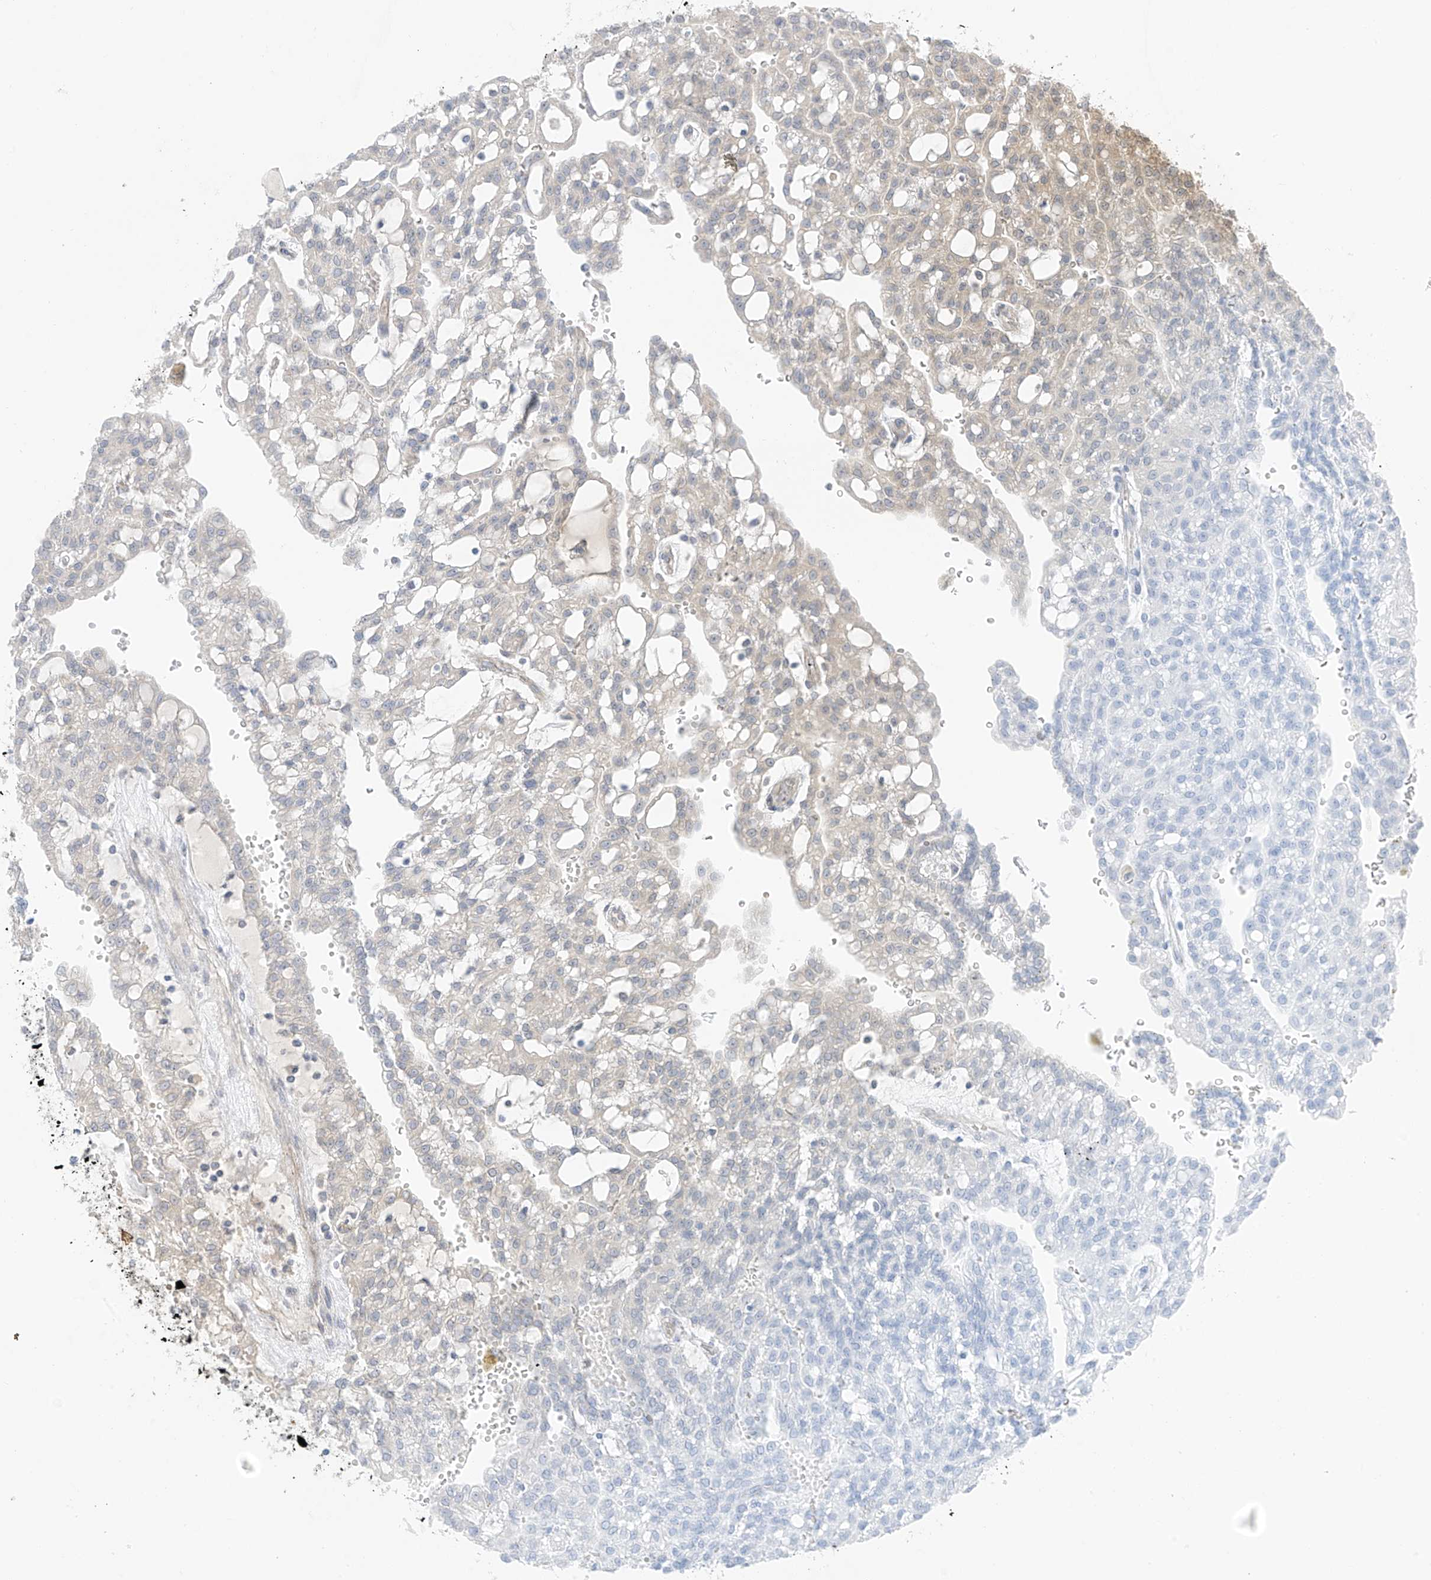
{"staining": {"intensity": "weak", "quantity": "<25%", "location": "cytoplasmic/membranous"}, "tissue": "renal cancer", "cell_type": "Tumor cells", "image_type": "cancer", "snomed": [{"axis": "morphology", "description": "Adenocarcinoma, NOS"}, {"axis": "topography", "description": "Kidney"}], "caption": "Immunohistochemical staining of human renal cancer reveals no significant expression in tumor cells.", "gene": "NALCN", "patient": {"sex": "male", "age": 63}}